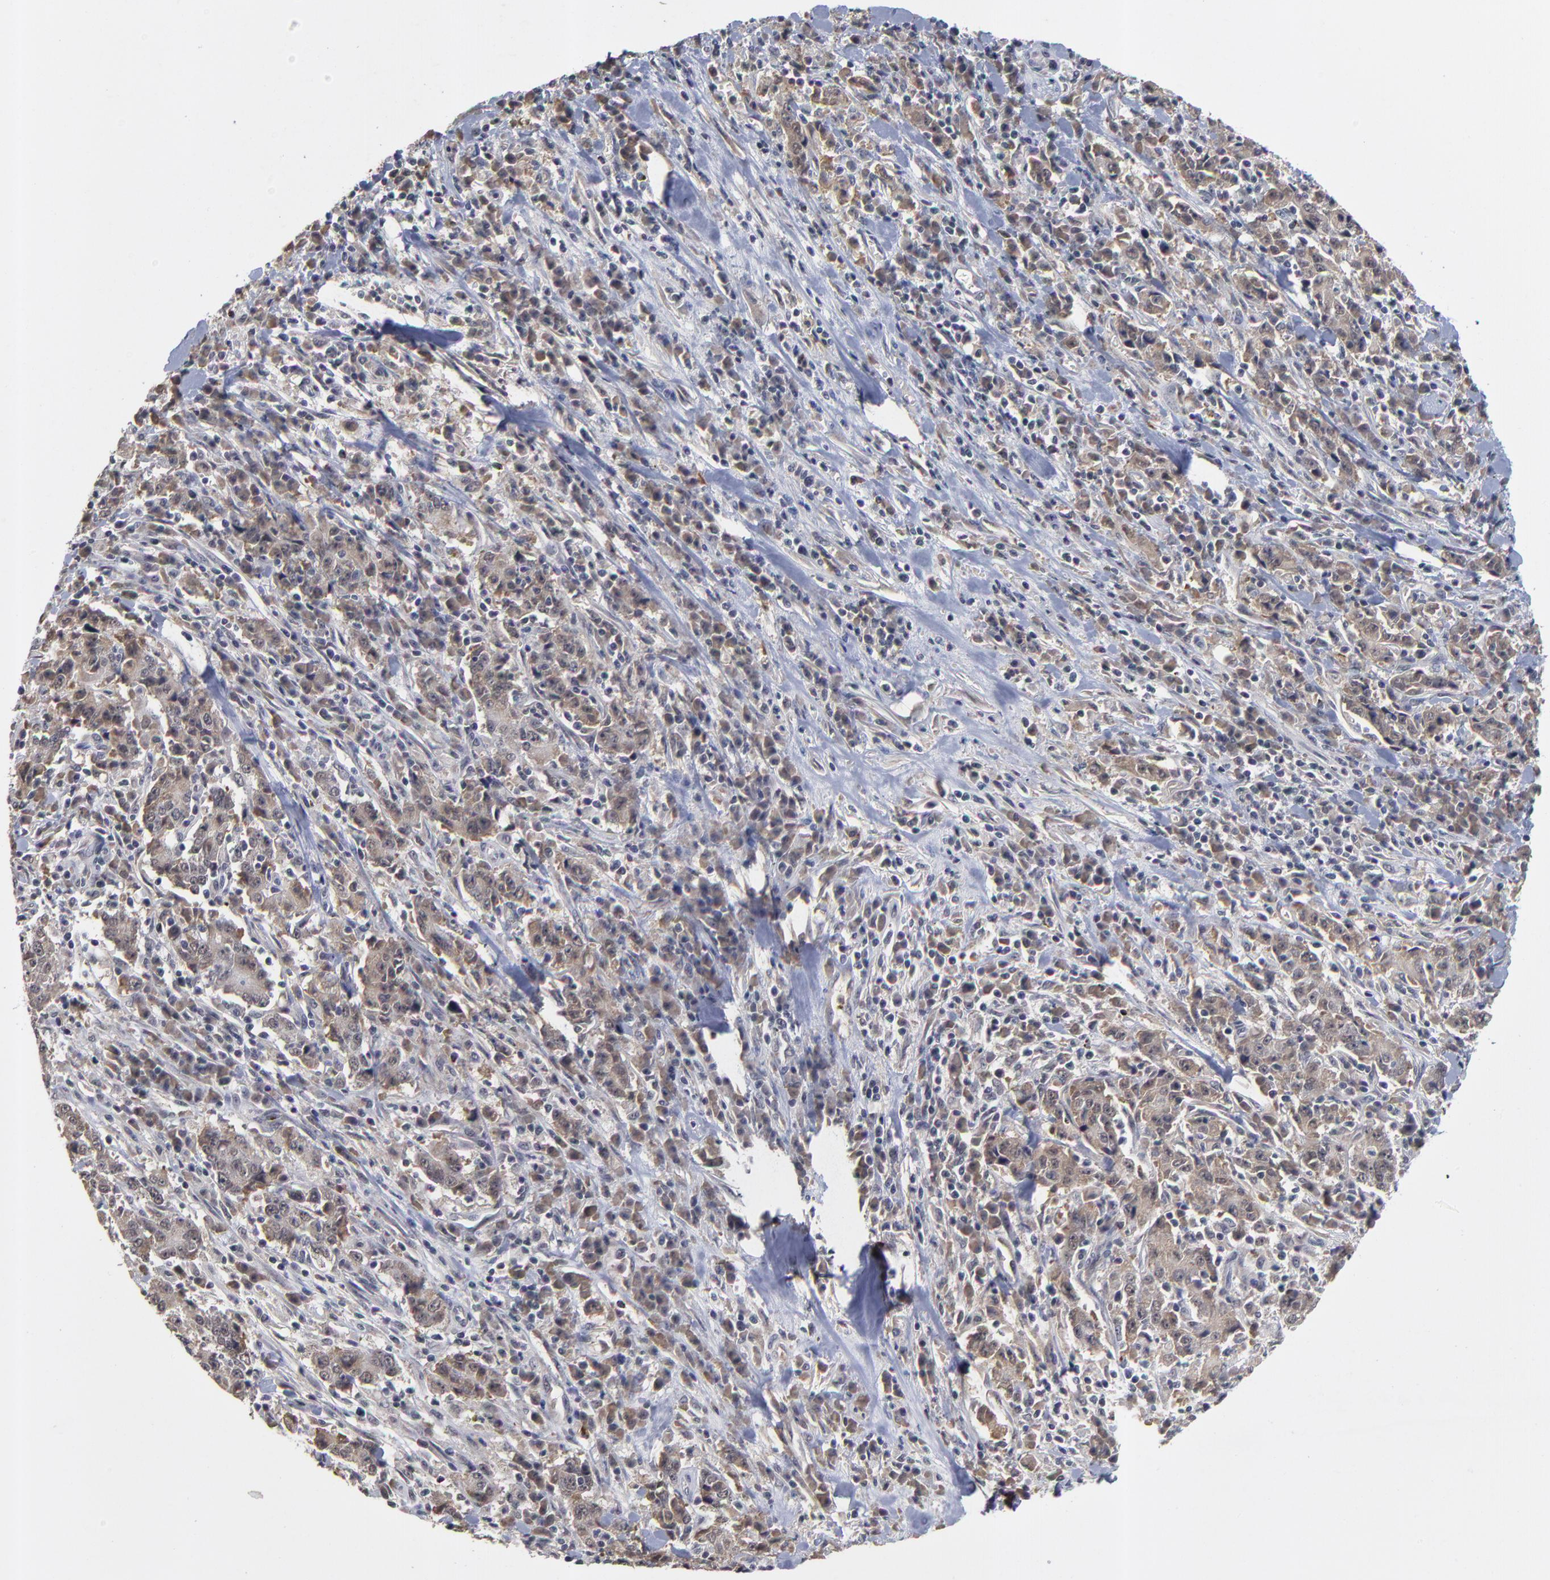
{"staining": {"intensity": "weak", "quantity": ">75%", "location": "cytoplasmic/membranous"}, "tissue": "stomach cancer", "cell_type": "Tumor cells", "image_type": "cancer", "snomed": [{"axis": "morphology", "description": "Normal tissue, NOS"}, {"axis": "morphology", "description": "Adenocarcinoma, NOS"}, {"axis": "topography", "description": "Stomach, upper"}, {"axis": "topography", "description": "Stomach"}], "caption": "A high-resolution image shows immunohistochemistry (IHC) staining of stomach cancer, which exhibits weak cytoplasmic/membranous positivity in approximately >75% of tumor cells.", "gene": "WSB1", "patient": {"sex": "male", "age": 59}}